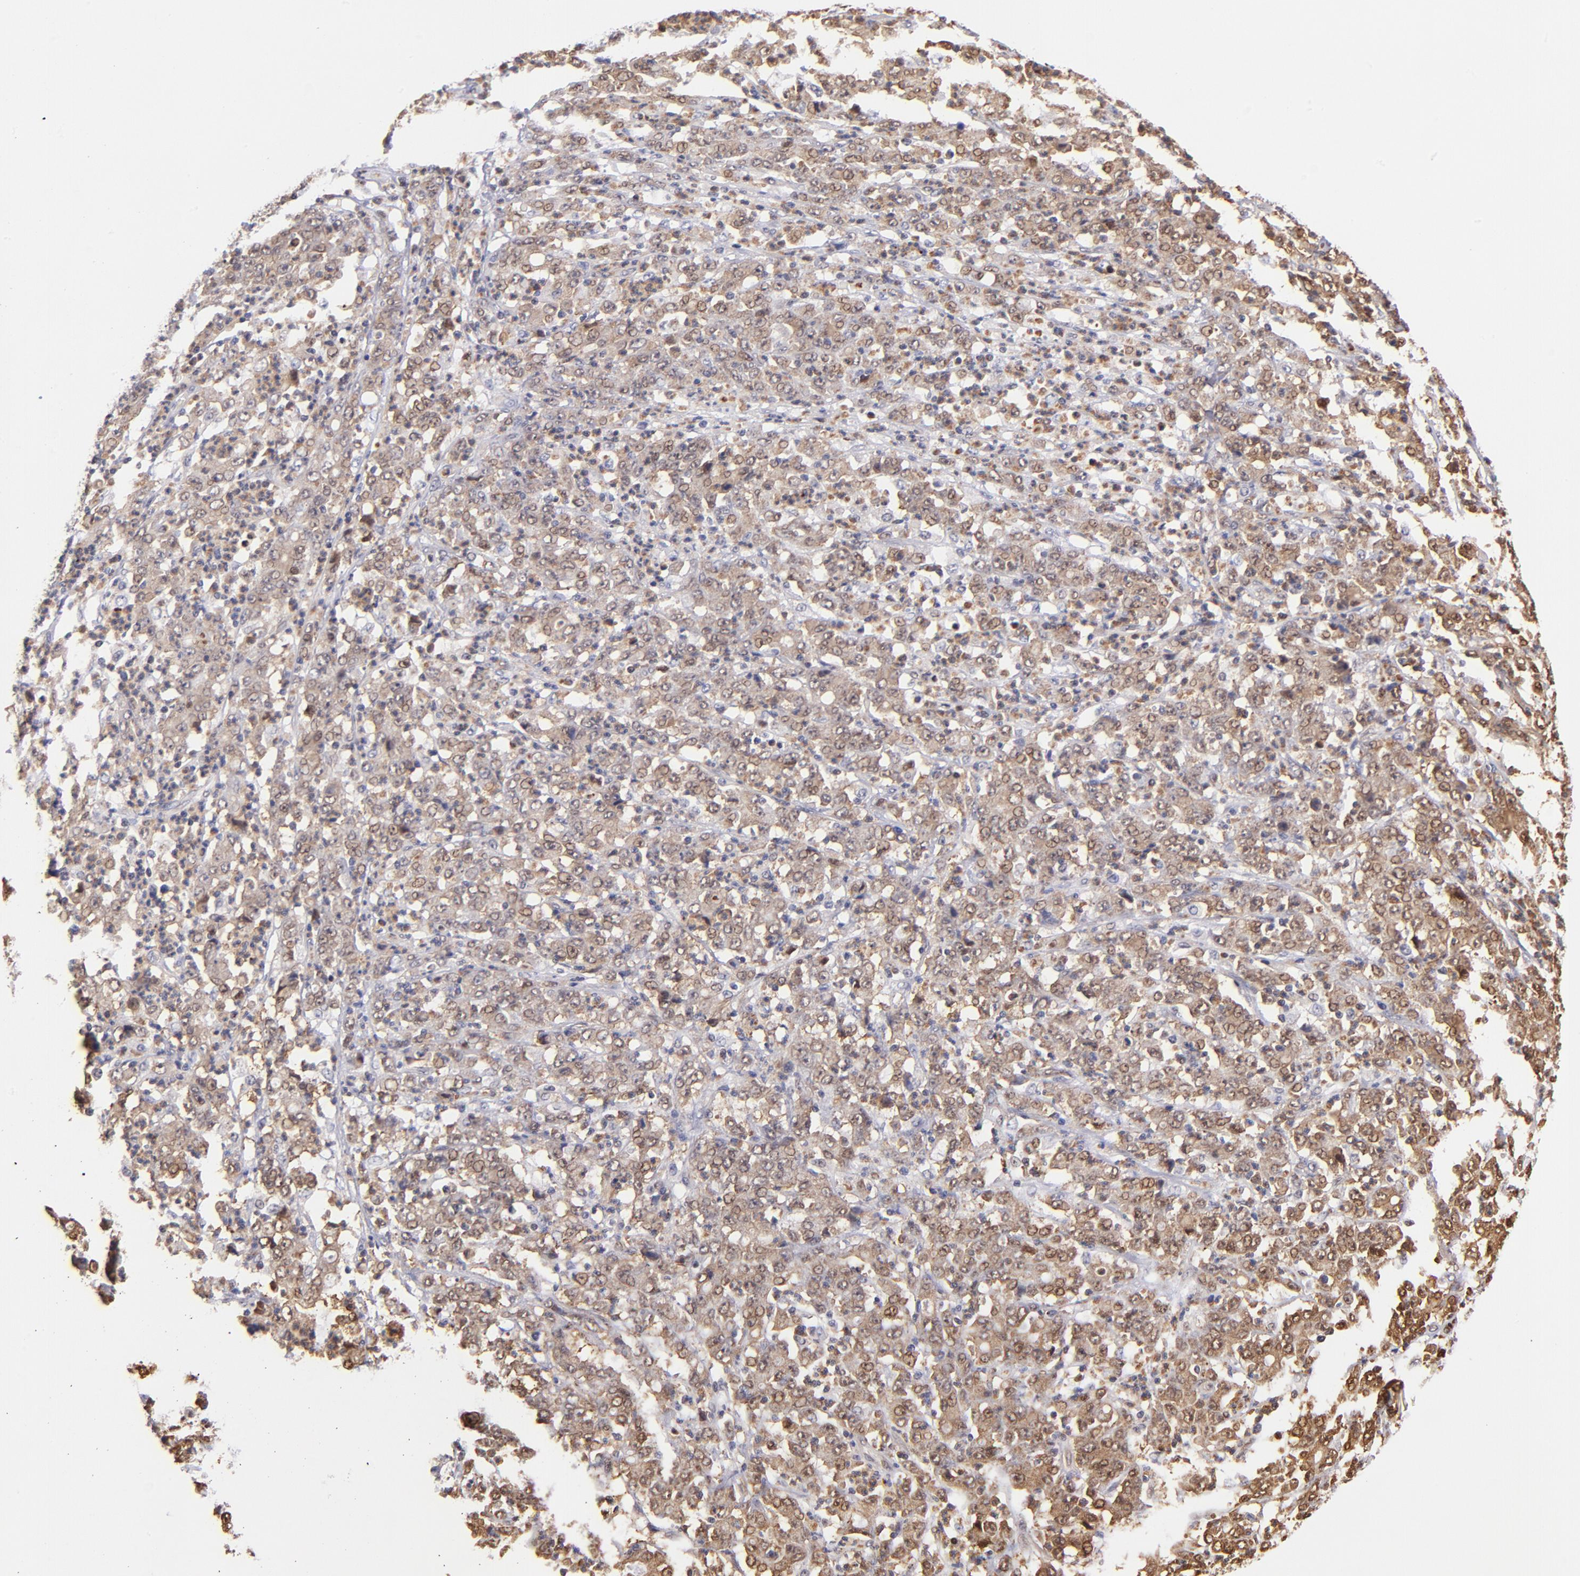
{"staining": {"intensity": "weak", "quantity": ">75%", "location": "cytoplasmic/membranous,nuclear"}, "tissue": "stomach cancer", "cell_type": "Tumor cells", "image_type": "cancer", "snomed": [{"axis": "morphology", "description": "Adenocarcinoma, NOS"}, {"axis": "topography", "description": "Stomach, lower"}], "caption": "Immunohistochemistry histopathology image of neoplastic tissue: human stomach adenocarcinoma stained using immunohistochemistry (IHC) displays low levels of weak protein expression localized specifically in the cytoplasmic/membranous and nuclear of tumor cells, appearing as a cytoplasmic/membranous and nuclear brown color.", "gene": "YWHAB", "patient": {"sex": "female", "age": 71}}